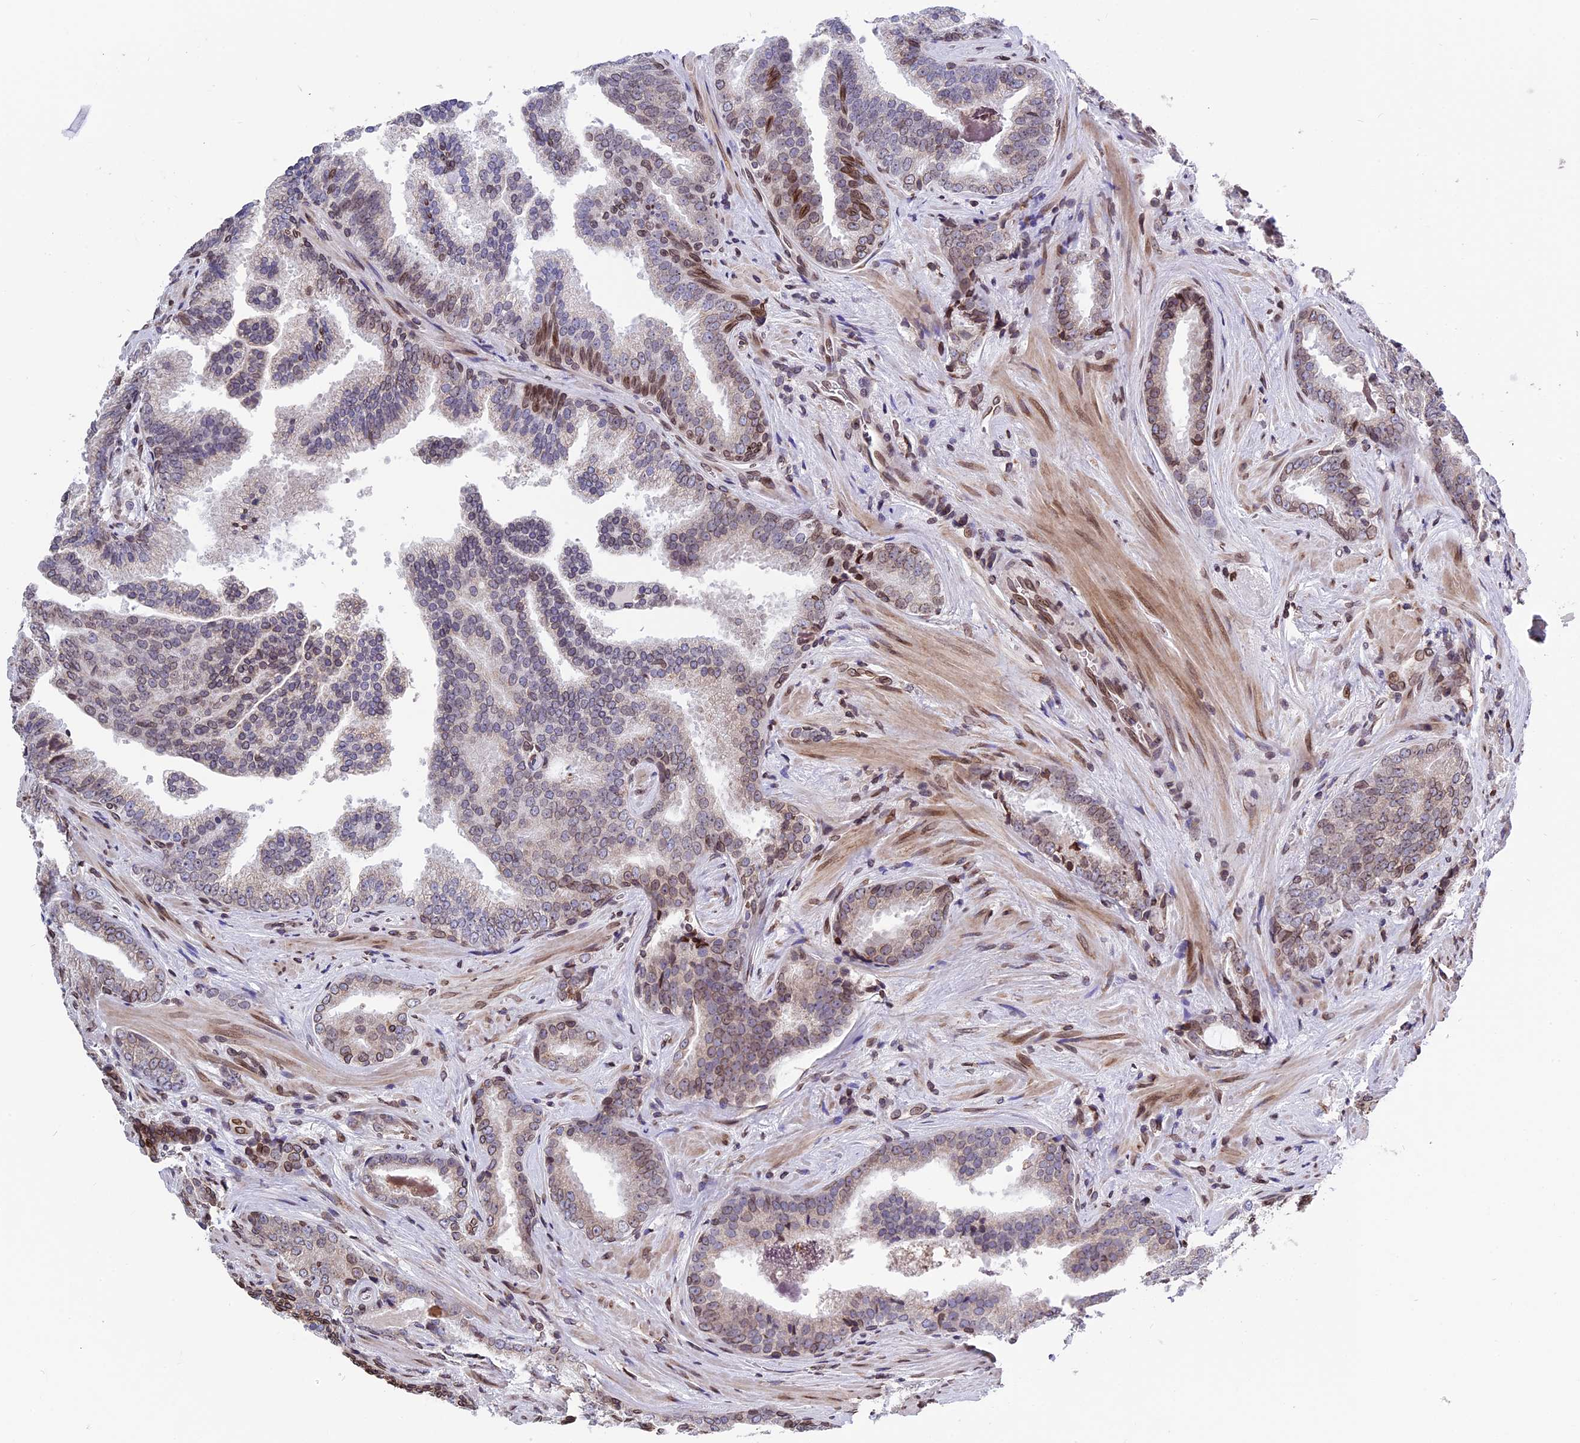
{"staining": {"intensity": "moderate", "quantity": "25%-75%", "location": "cytoplasmic/membranous,nuclear"}, "tissue": "prostate cancer", "cell_type": "Tumor cells", "image_type": "cancer", "snomed": [{"axis": "morphology", "description": "Adenocarcinoma, High grade"}, {"axis": "topography", "description": "Prostate"}], "caption": "Protein expression analysis of prostate cancer shows moderate cytoplasmic/membranous and nuclear positivity in approximately 25%-75% of tumor cells.", "gene": "PTCHD4", "patient": {"sex": "male", "age": 63}}